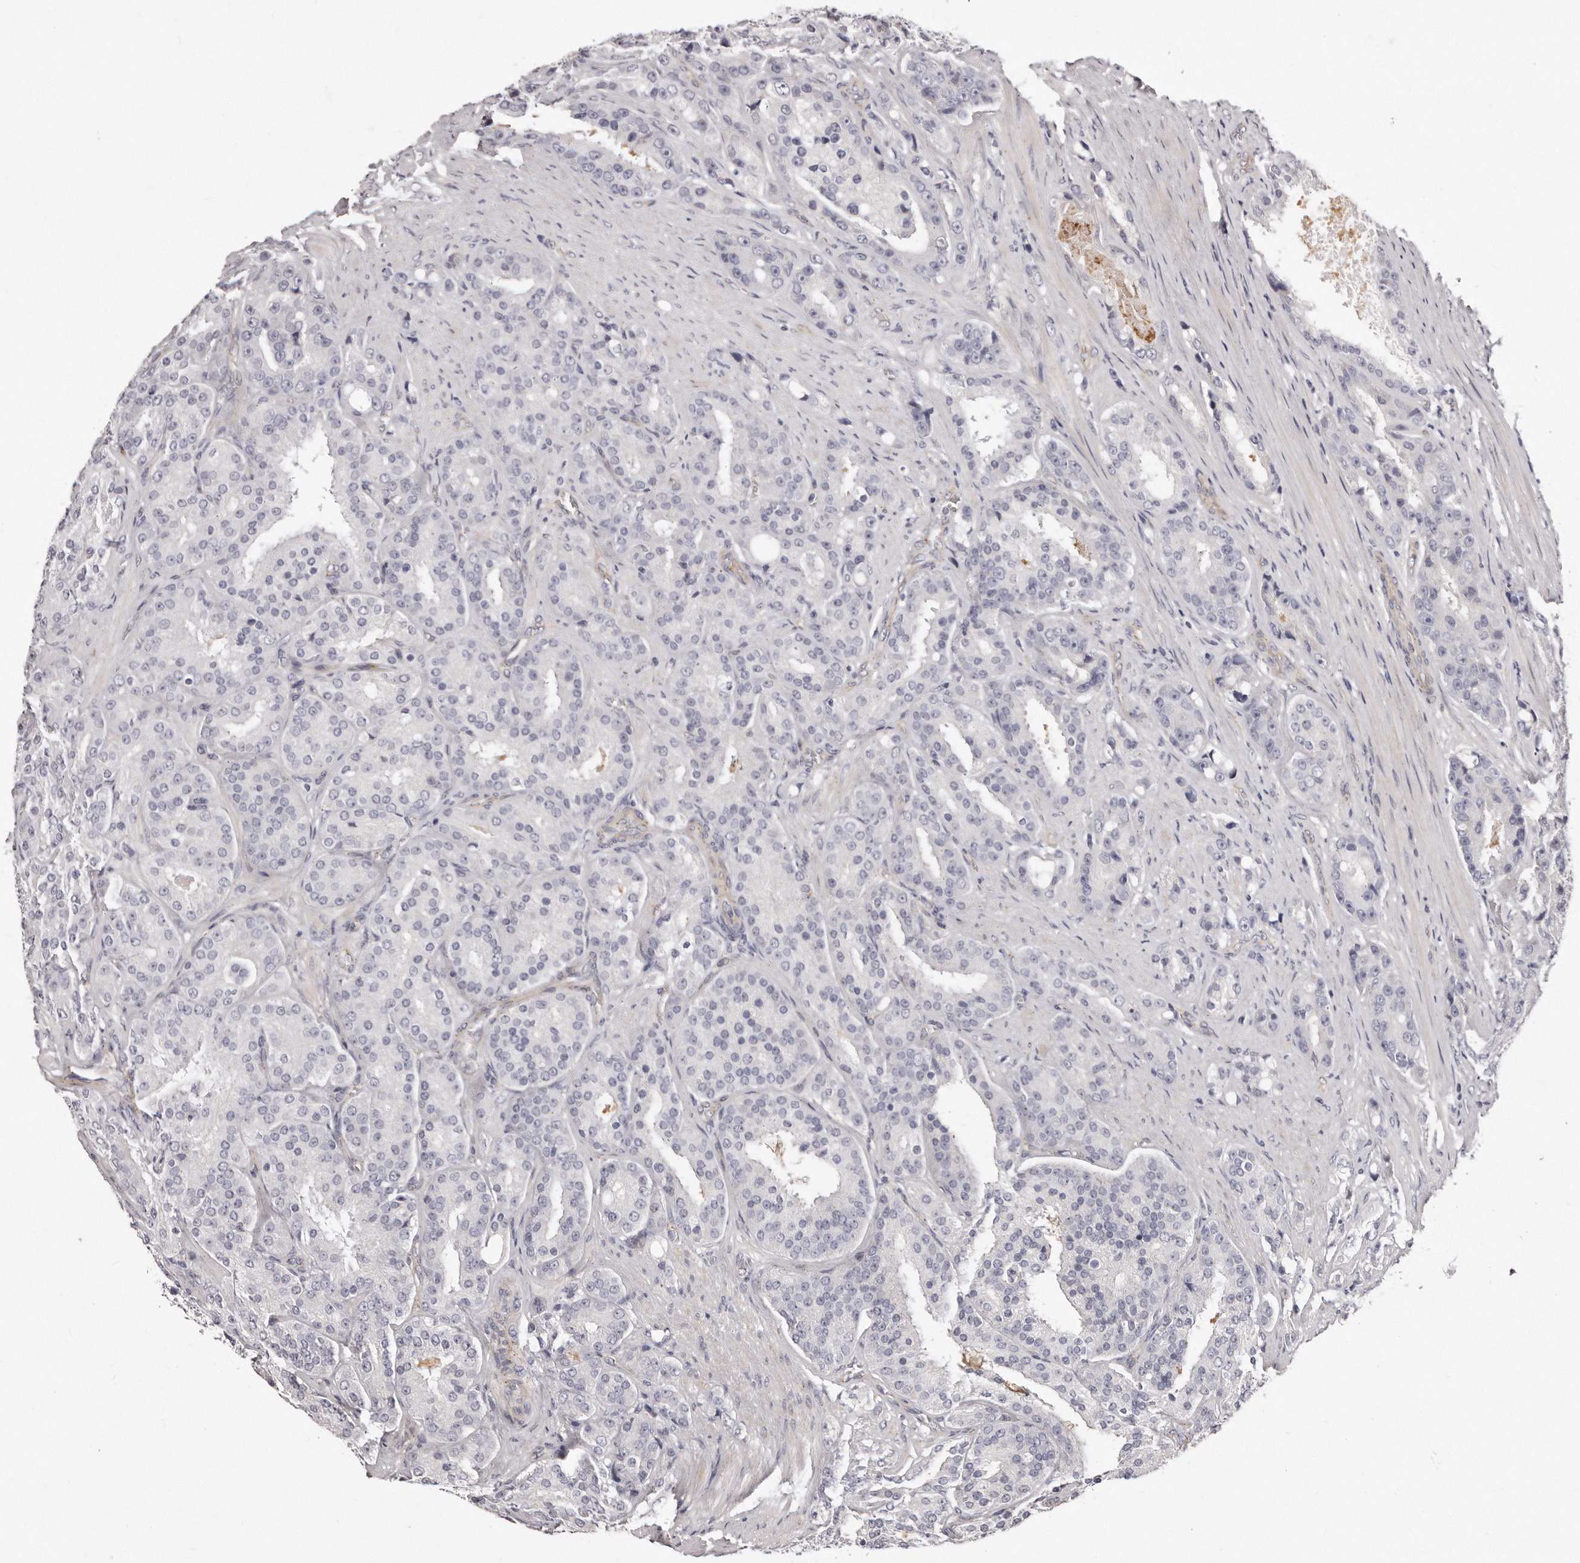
{"staining": {"intensity": "negative", "quantity": "none", "location": "none"}, "tissue": "prostate cancer", "cell_type": "Tumor cells", "image_type": "cancer", "snomed": [{"axis": "morphology", "description": "Adenocarcinoma, High grade"}, {"axis": "topography", "description": "Prostate"}], "caption": "High magnification brightfield microscopy of prostate cancer stained with DAB (3,3'-diaminobenzidine) (brown) and counterstained with hematoxylin (blue): tumor cells show no significant staining.", "gene": "PEG10", "patient": {"sex": "male", "age": 60}}